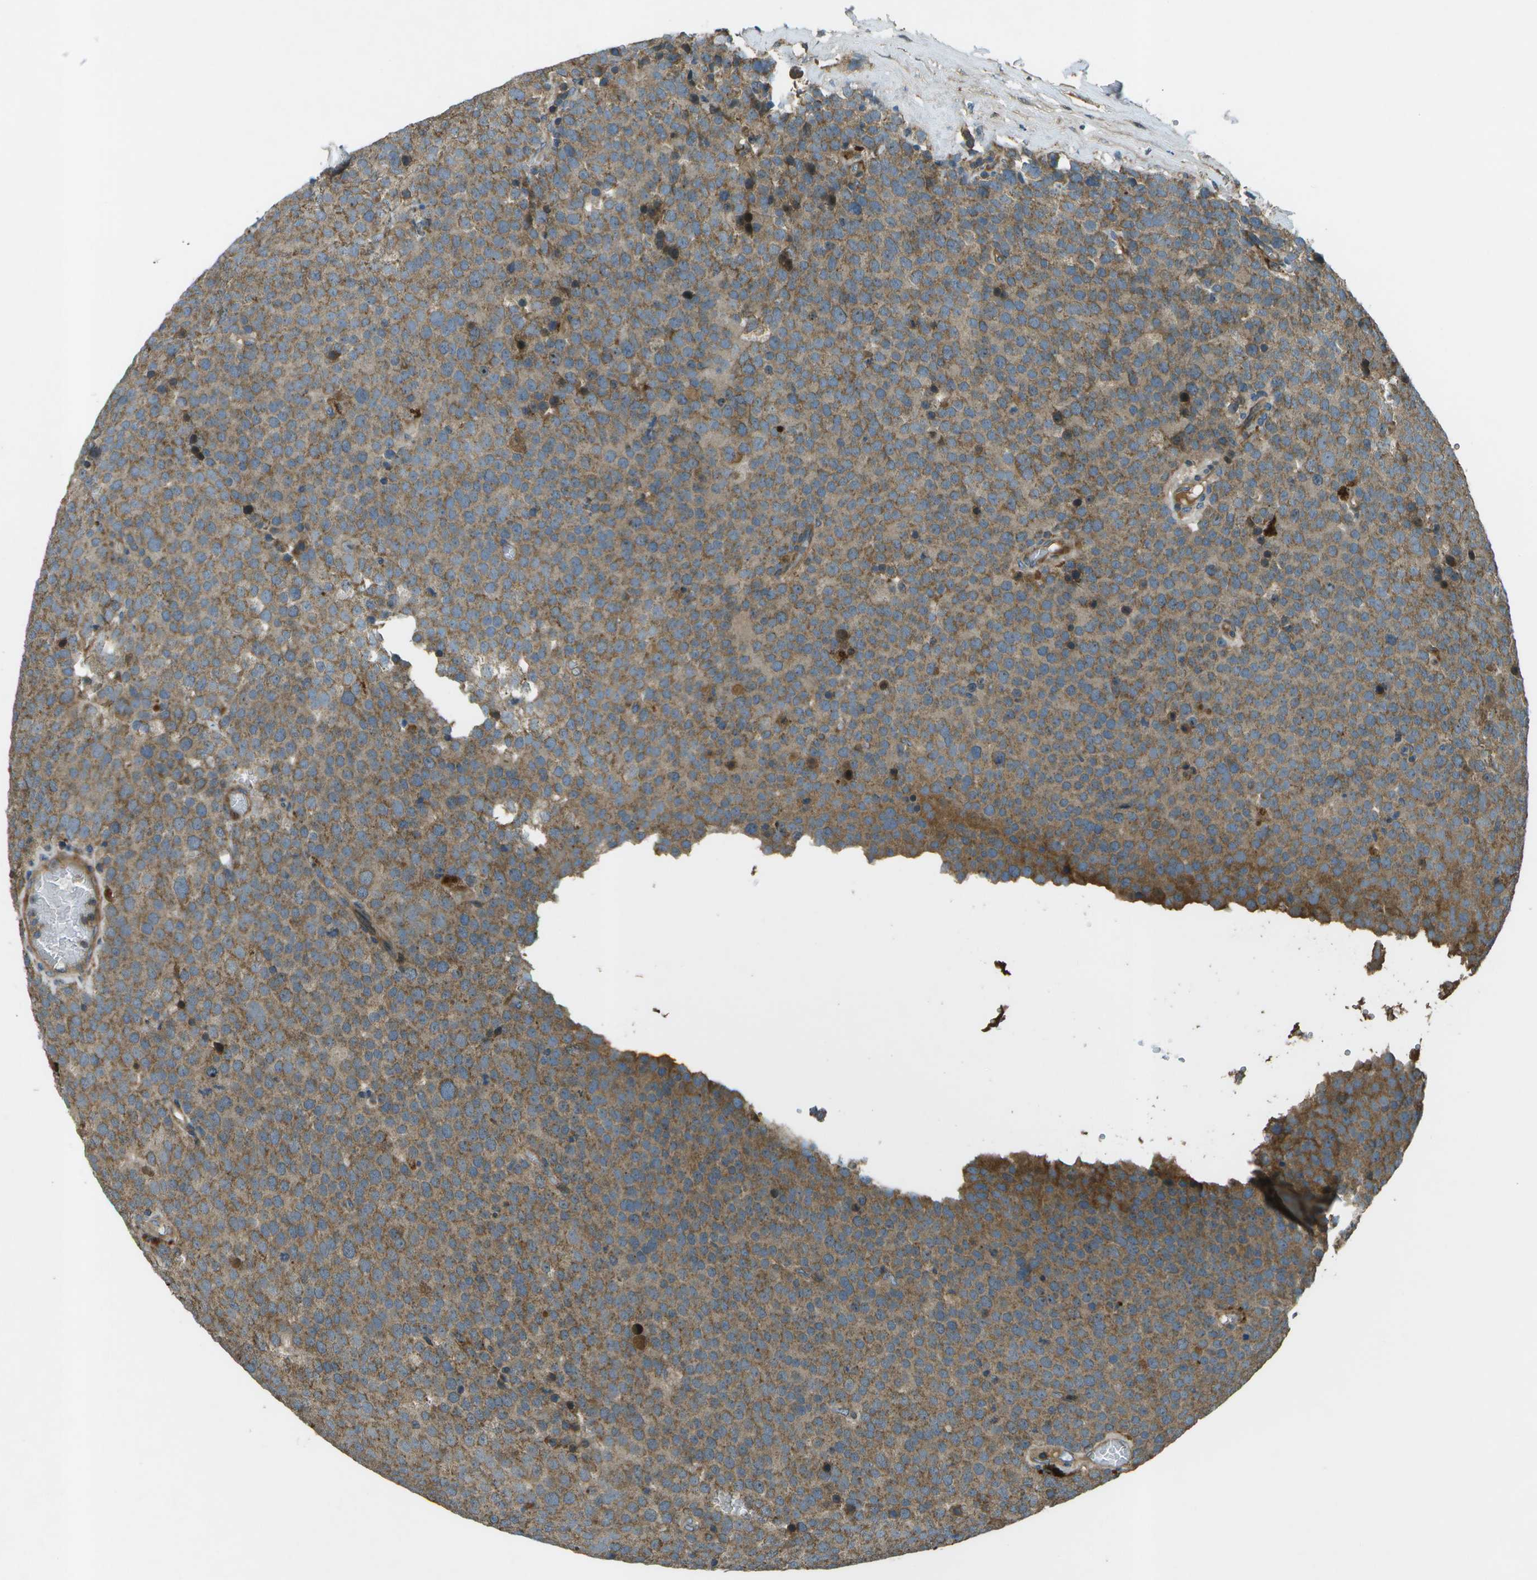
{"staining": {"intensity": "moderate", "quantity": ">75%", "location": "cytoplasmic/membranous"}, "tissue": "testis cancer", "cell_type": "Tumor cells", "image_type": "cancer", "snomed": [{"axis": "morphology", "description": "Normal tissue, NOS"}, {"axis": "morphology", "description": "Seminoma, NOS"}, {"axis": "topography", "description": "Testis"}], "caption": "IHC micrograph of testis seminoma stained for a protein (brown), which displays medium levels of moderate cytoplasmic/membranous positivity in approximately >75% of tumor cells.", "gene": "PXYLP1", "patient": {"sex": "male", "age": 71}}